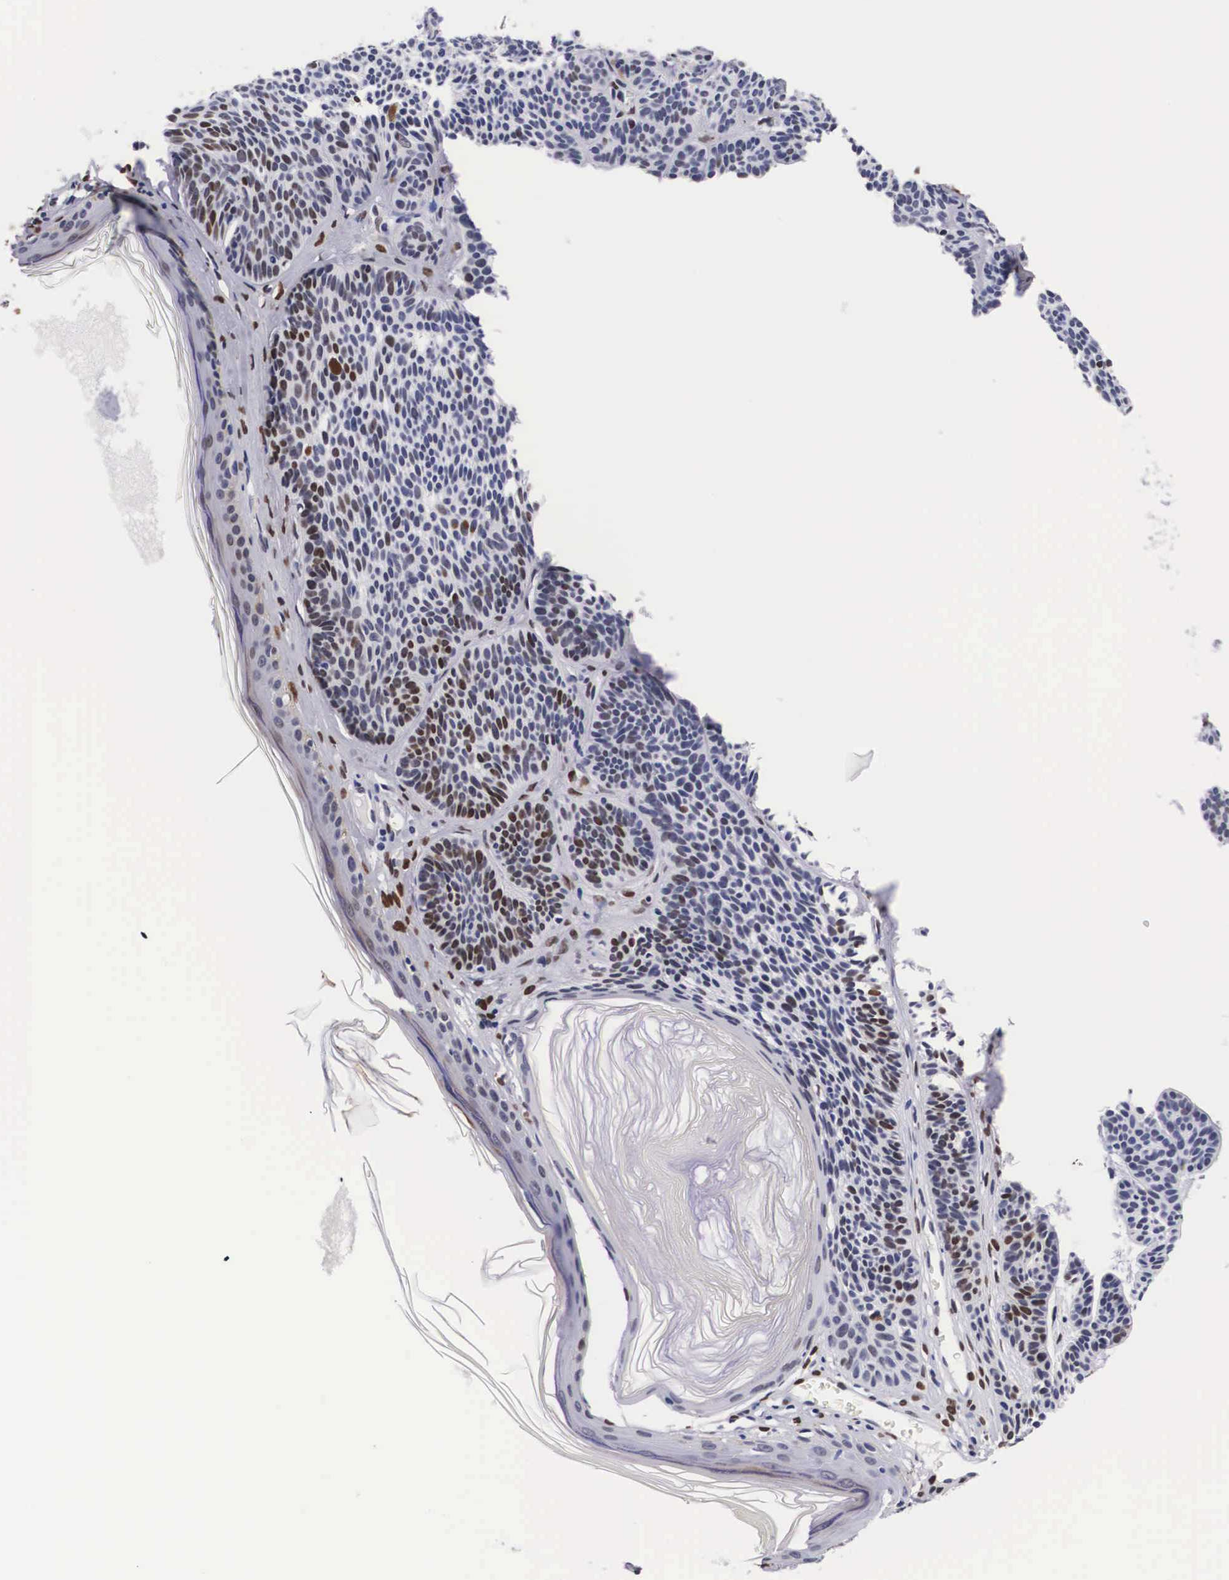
{"staining": {"intensity": "moderate", "quantity": "25%-75%", "location": "nuclear"}, "tissue": "skin cancer", "cell_type": "Tumor cells", "image_type": "cancer", "snomed": [{"axis": "morphology", "description": "Basal cell carcinoma"}, {"axis": "topography", "description": "Skin"}], "caption": "Immunohistochemical staining of human skin basal cell carcinoma reveals medium levels of moderate nuclear staining in approximately 25%-75% of tumor cells. The staining is performed using DAB (3,3'-diaminobenzidine) brown chromogen to label protein expression. The nuclei are counter-stained blue using hematoxylin.", "gene": "KHDRBS3", "patient": {"sex": "female", "age": 62}}